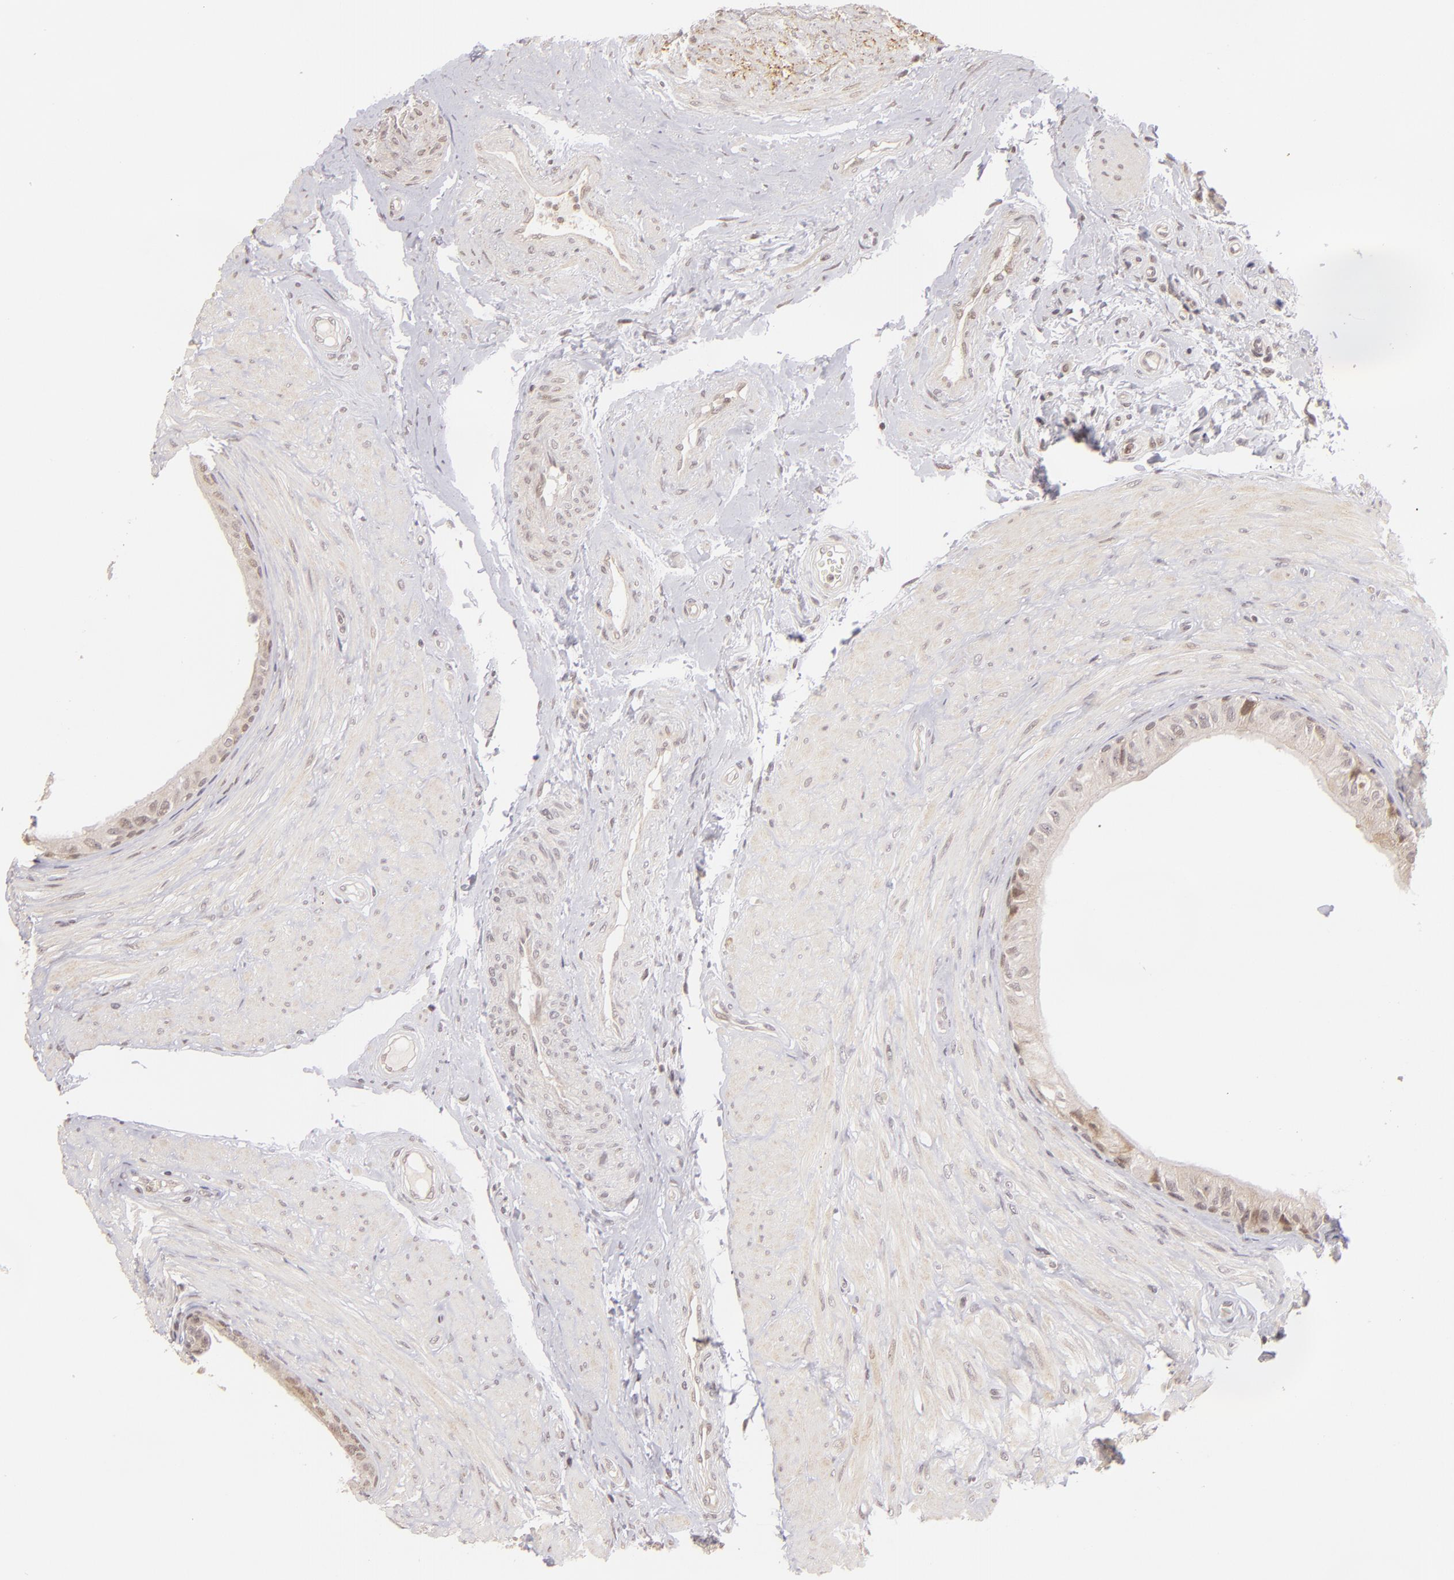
{"staining": {"intensity": "weak", "quantity": "<25%", "location": "nuclear"}, "tissue": "epididymis", "cell_type": "Glandular cells", "image_type": "normal", "snomed": [{"axis": "morphology", "description": "Normal tissue, NOS"}, {"axis": "topography", "description": "Epididymis"}], "caption": "This photomicrograph is of unremarkable epididymis stained with immunohistochemistry to label a protein in brown with the nuclei are counter-stained blue. There is no expression in glandular cells. The staining was performed using DAB (3,3'-diaminobenzidine) to visualize the protein expression in brown, while the nuclei were stained in blue with hematoxylin (Magnification: 20x).", "gene": "RARB", "patient": {"sex": "male", "age": 68}}